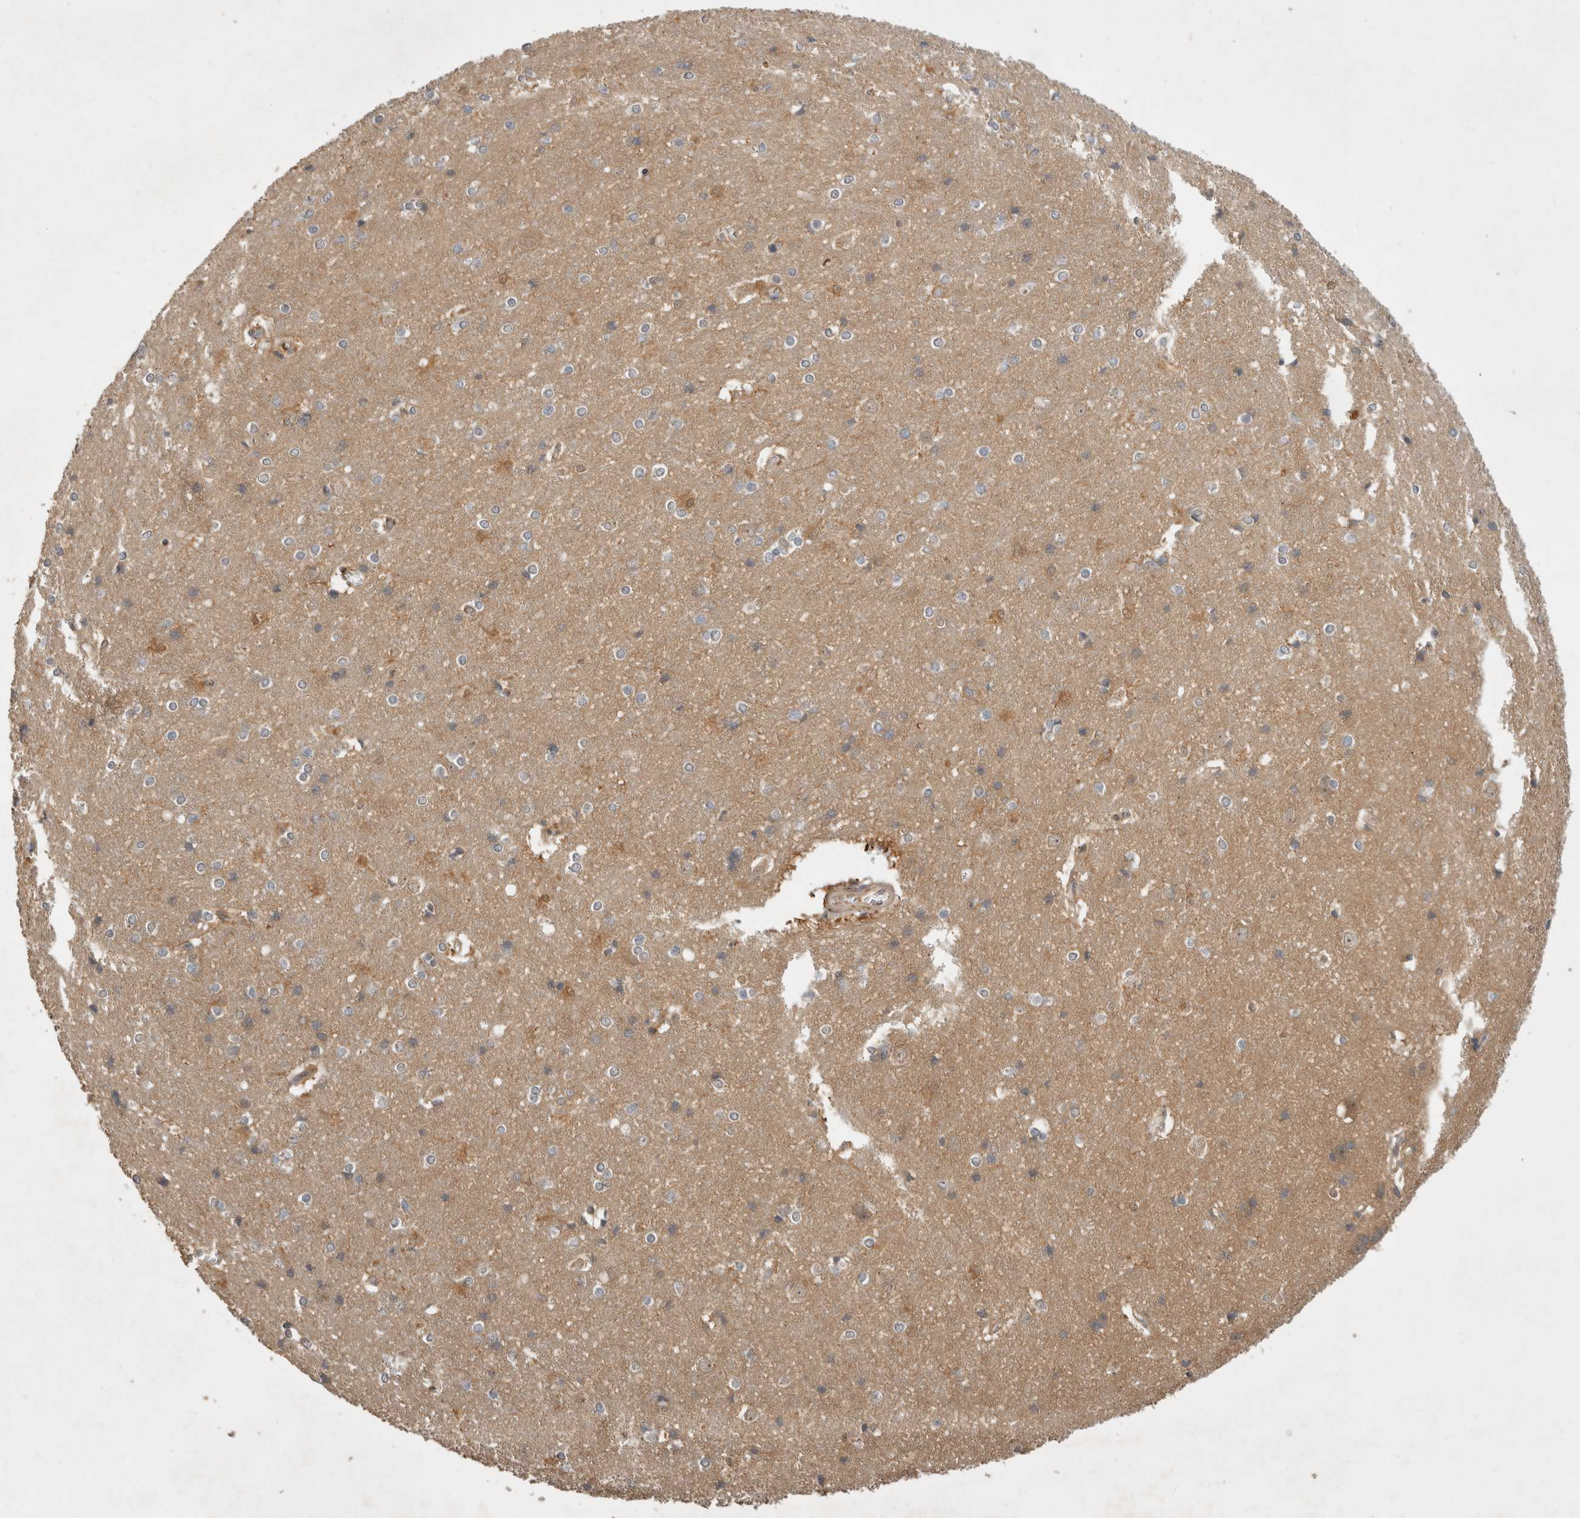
{"staining": {"intensity": "negative", "quantity": "none", "location": "none"}, "tissue": "cerebral cortex", "cell_type": "Endothelial cells", "image_type": "normal", "snomed": [{"axis": "morphology", "description": "Normal tissue, NOS"}, {"axis": "topography", "description": "Cerebral cortex"}], "caption": "IHC of normal cerebral cortex demonstrates no staining in endothelial cells. (DAB IHC with hematoxylin counter stain).", "gene": "VEPH1", "patient": {"sex": "male", "age": 54}}